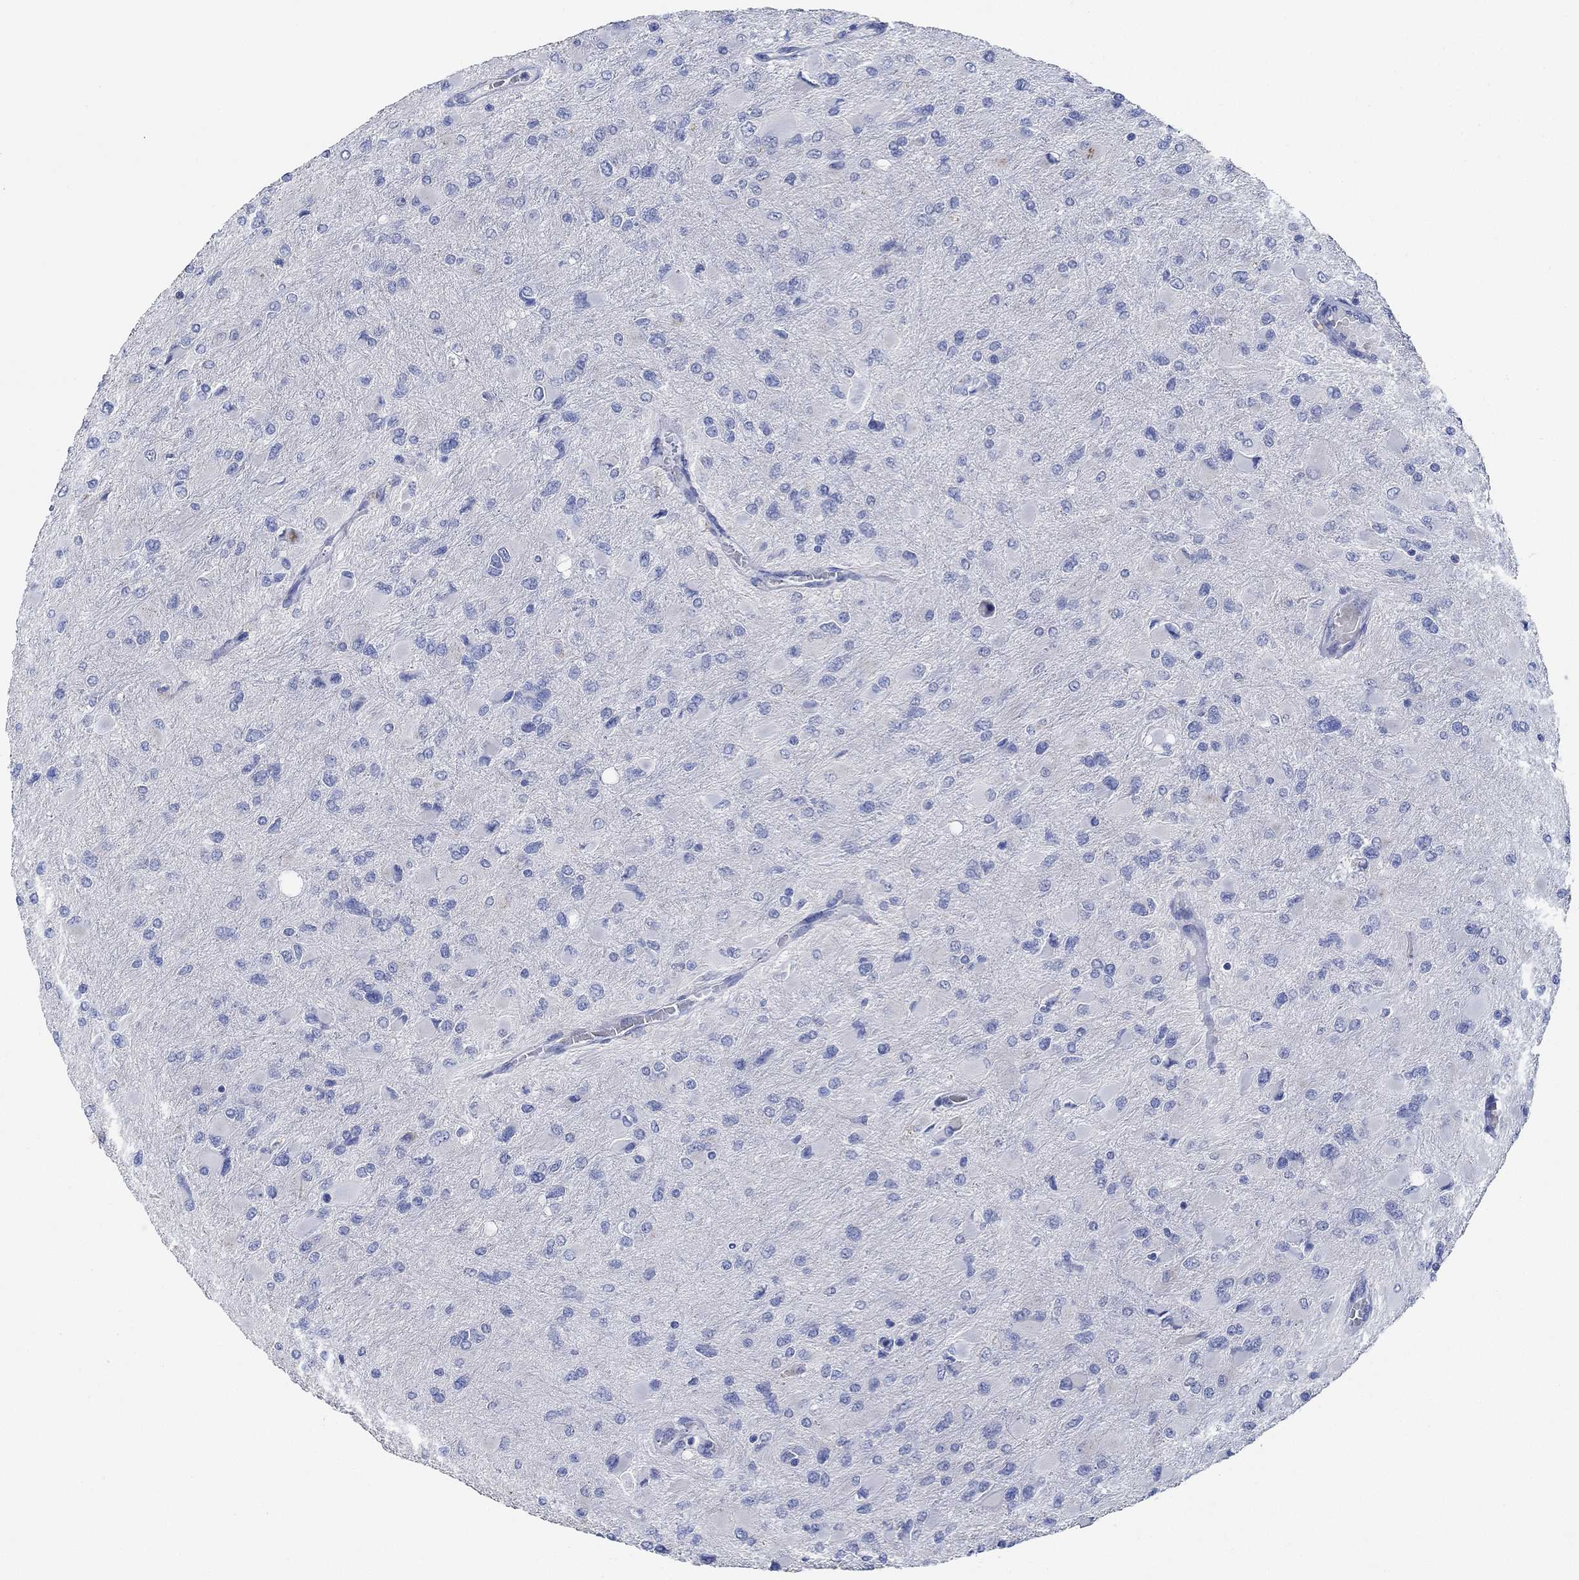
{"staining": {"intensity": "negative", "quantity": "none", "location": "none"}, "tissue": "glioma", "cell_type": "Tumor cells", "image_type": "cancer", "snomed": [{"axis": "morphology", "description": "Glioma, malignant, High grade"}, {"axis": "topography", "description": "Cerebral cortex"}], "caption": "Photomicrograph shows no protein expression in tumor cells of malignant glioma (high-grade) tissue. (Stains: DAB (3,3'-diaminobenzidine) IHC with hematoxylin counter stain, Microscopy: brightfield microscopy at high magnification).", "gene": "PPP1R17", "patient": {"sex": "female", "age": 36}}